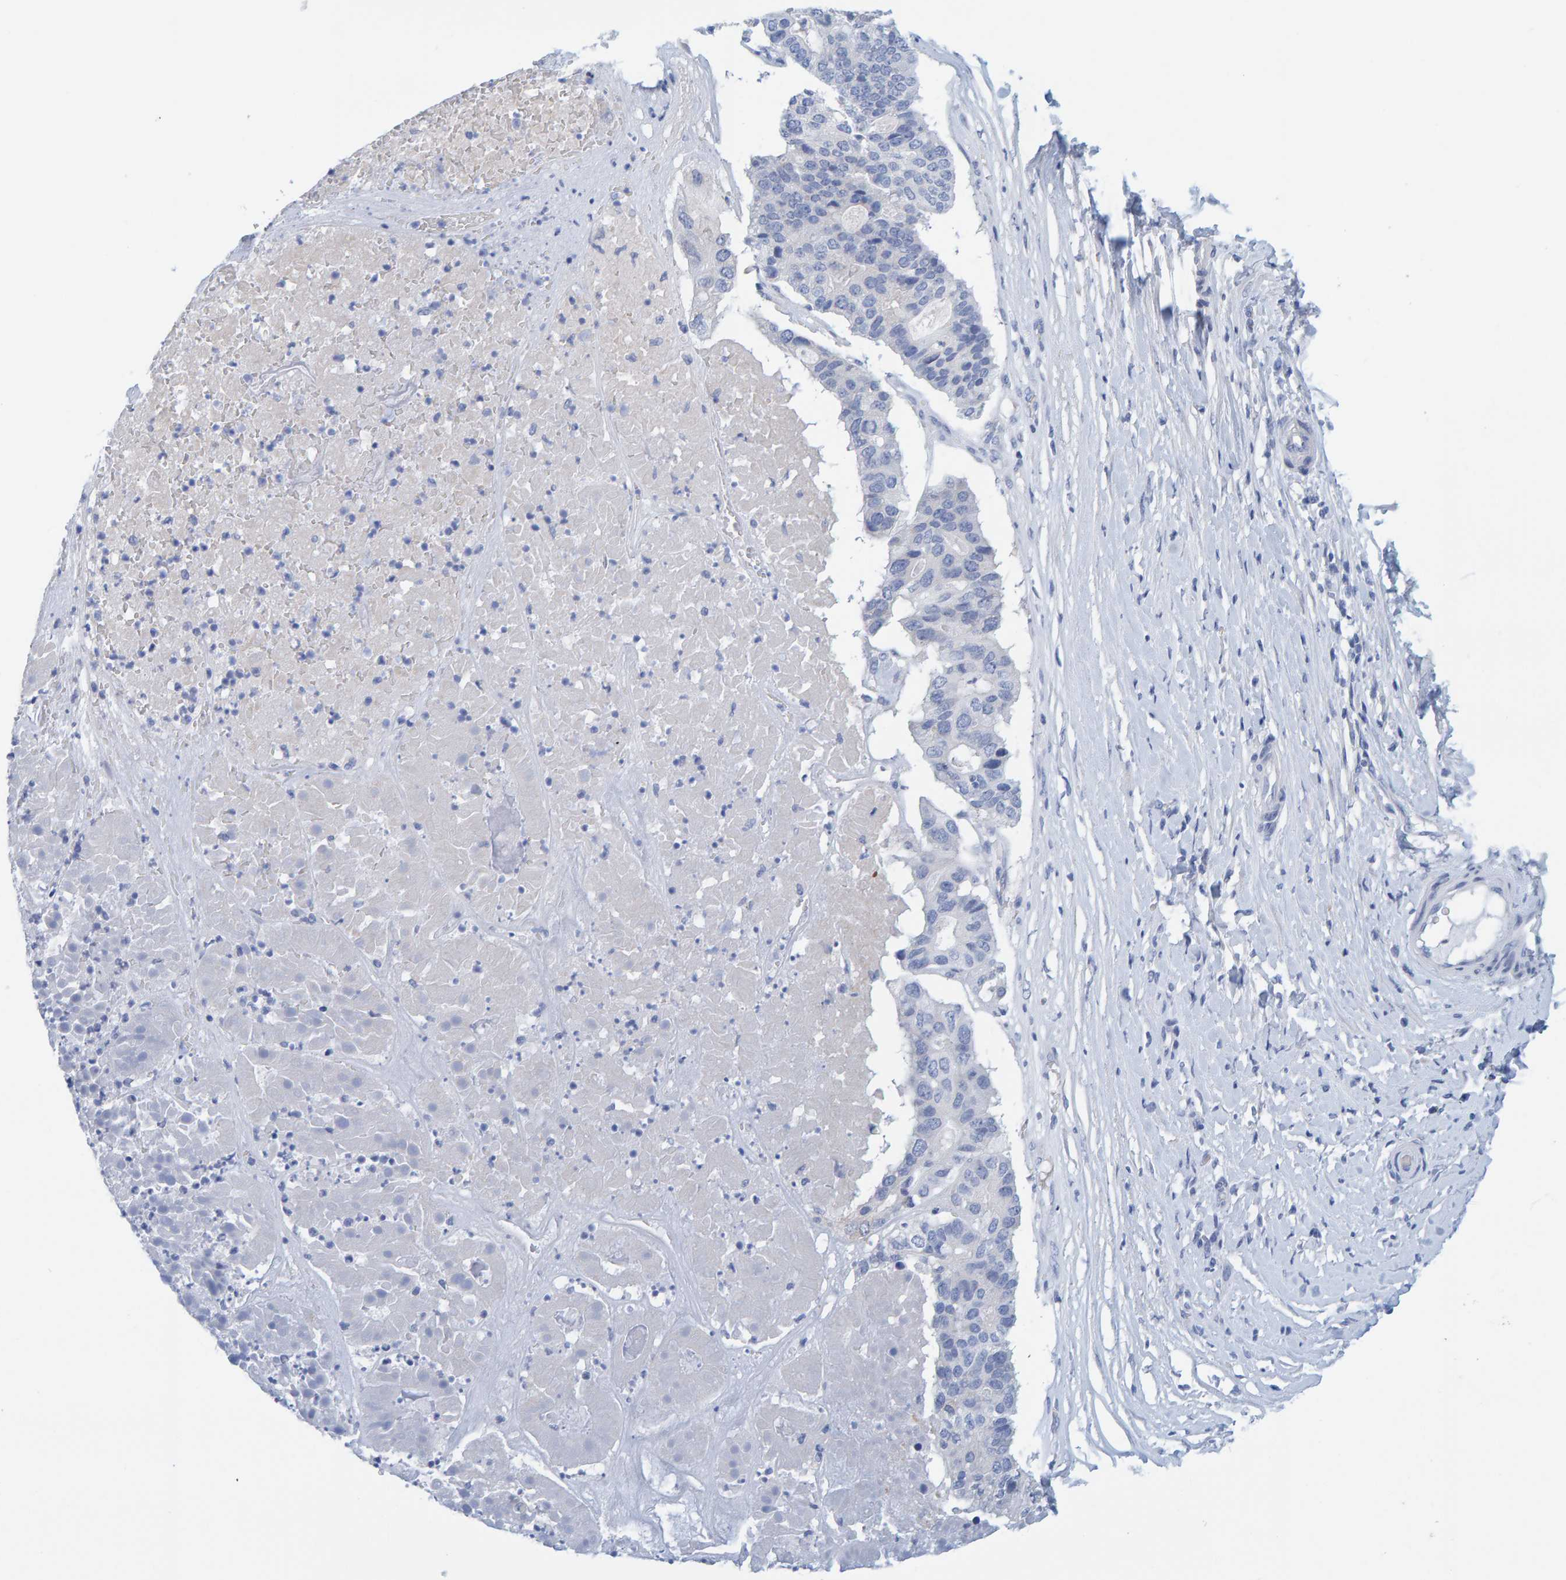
{"staining": {"intensity": "negative", "quantity": "none", "location": "none"}, "tissue": "pancreatic cancer", "cell_type": "Tumor cells", "image_type": "cancer", "snomed": [{"axis": "morphology", "description": "Adenocarcinoma, NOS"}, {"axis": "topography", "description": "Pancreas"}], "caption": "This image is of pancreatic cancer stained with IHC to label a protein in brown with the nuclei are counter-stained blue. There is no expression in tumor cells. (DAB IHC with hematoxylin counter stain).", "gene": "KLHL11", "patient": {"sex": "male", "age": 50}}